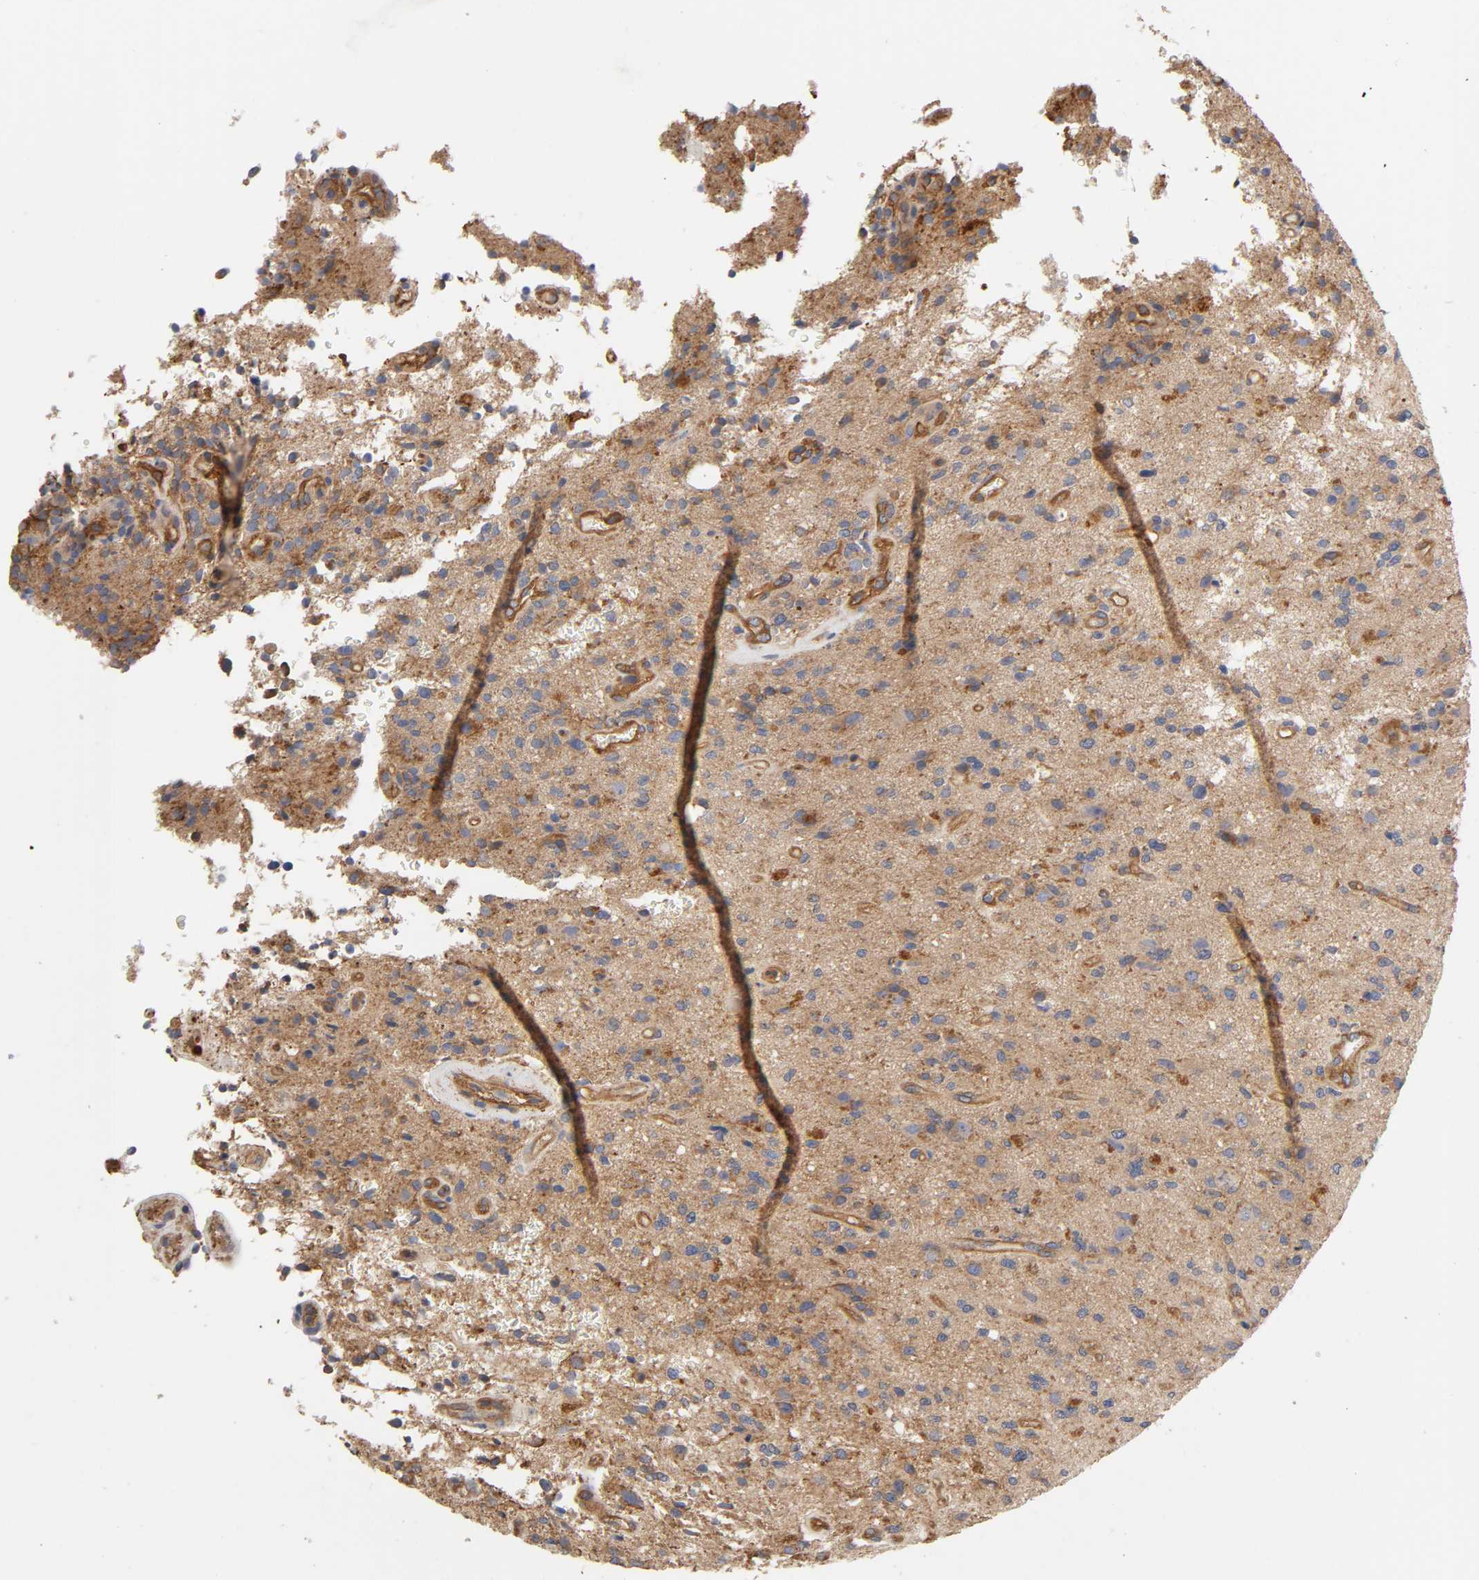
{"staining": {"intensity": "moderate", "quantity": "25%-75%", "location": "cytoplasmic/membranous"}, "tissue": "glioma", "cell_type": "Tumor cells", "image_type": "cancer", "snomed": [{"axis": "morphology", "description": "Normal tissue, NOS"}, {"axis": "morphology", "description": "Glioma, malignant, High grade"}, {"axis": "topography", "description": "Cerebral cortex"}], "caption": "DAB (3,3'-diaminobenzidine) immunohistochemical staining of glioma shows moderate cytoplasmic/membranous protein staining in approximately 25%-75% of tumor cells.", "gene": "LAMTOR2", "patient": {"sex": "male", "age": 75}}